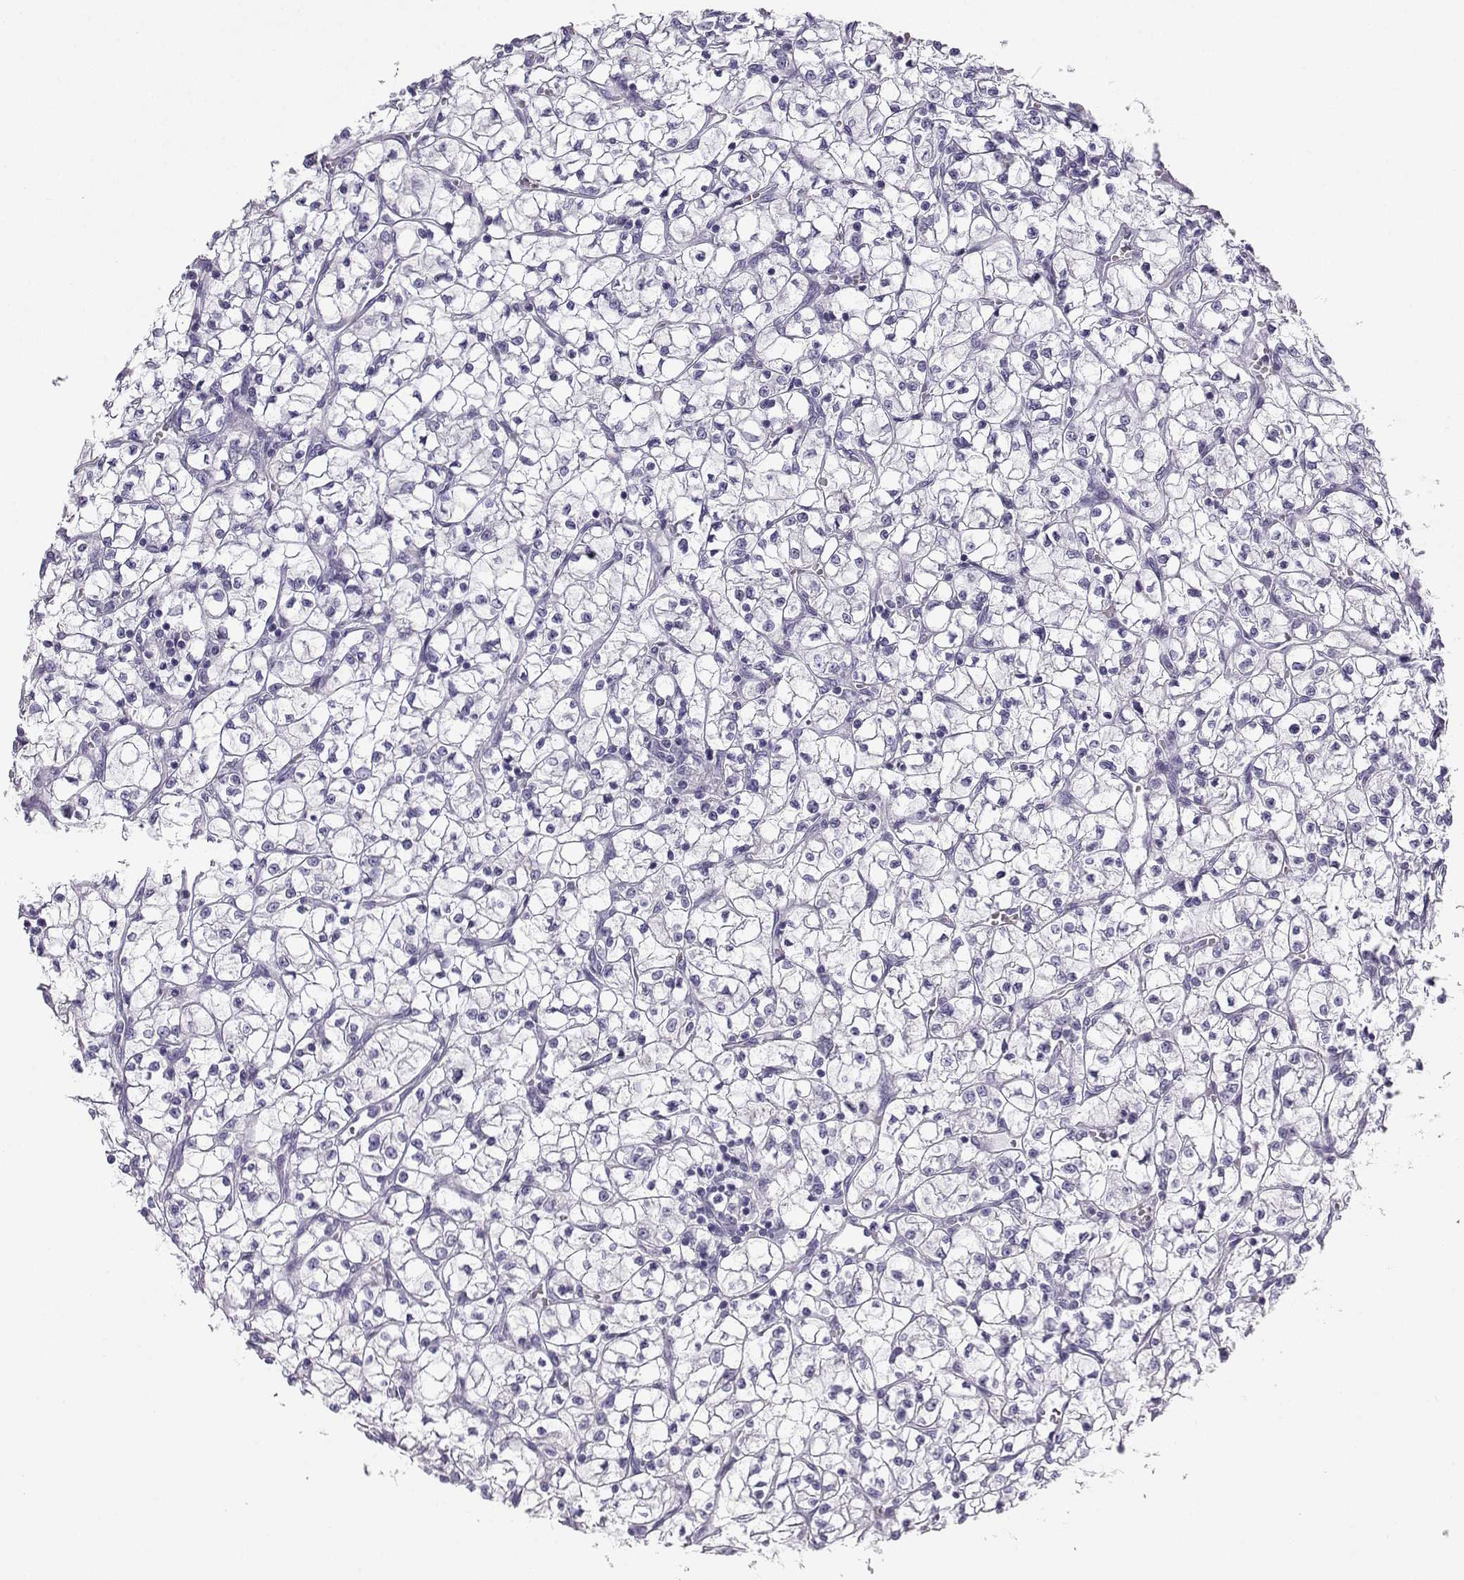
{"staining": {"intensity": "negative", "quantity": "none", "location": "none"}, "tissue": "renal cancer", "cell_type": "Tumor cells", "image_type": "cancer", "snomed": [{"axis": "morphology", "description": "Adenocarcinoma, NOS"}, {"axis": "topography", "description": "Kidney"}], "caption": "IHC of human renal adenocarcinoma shows no expression in tumor cells.", "gene": "NEFL", "patient": {"sex": "female", "age": 64}}